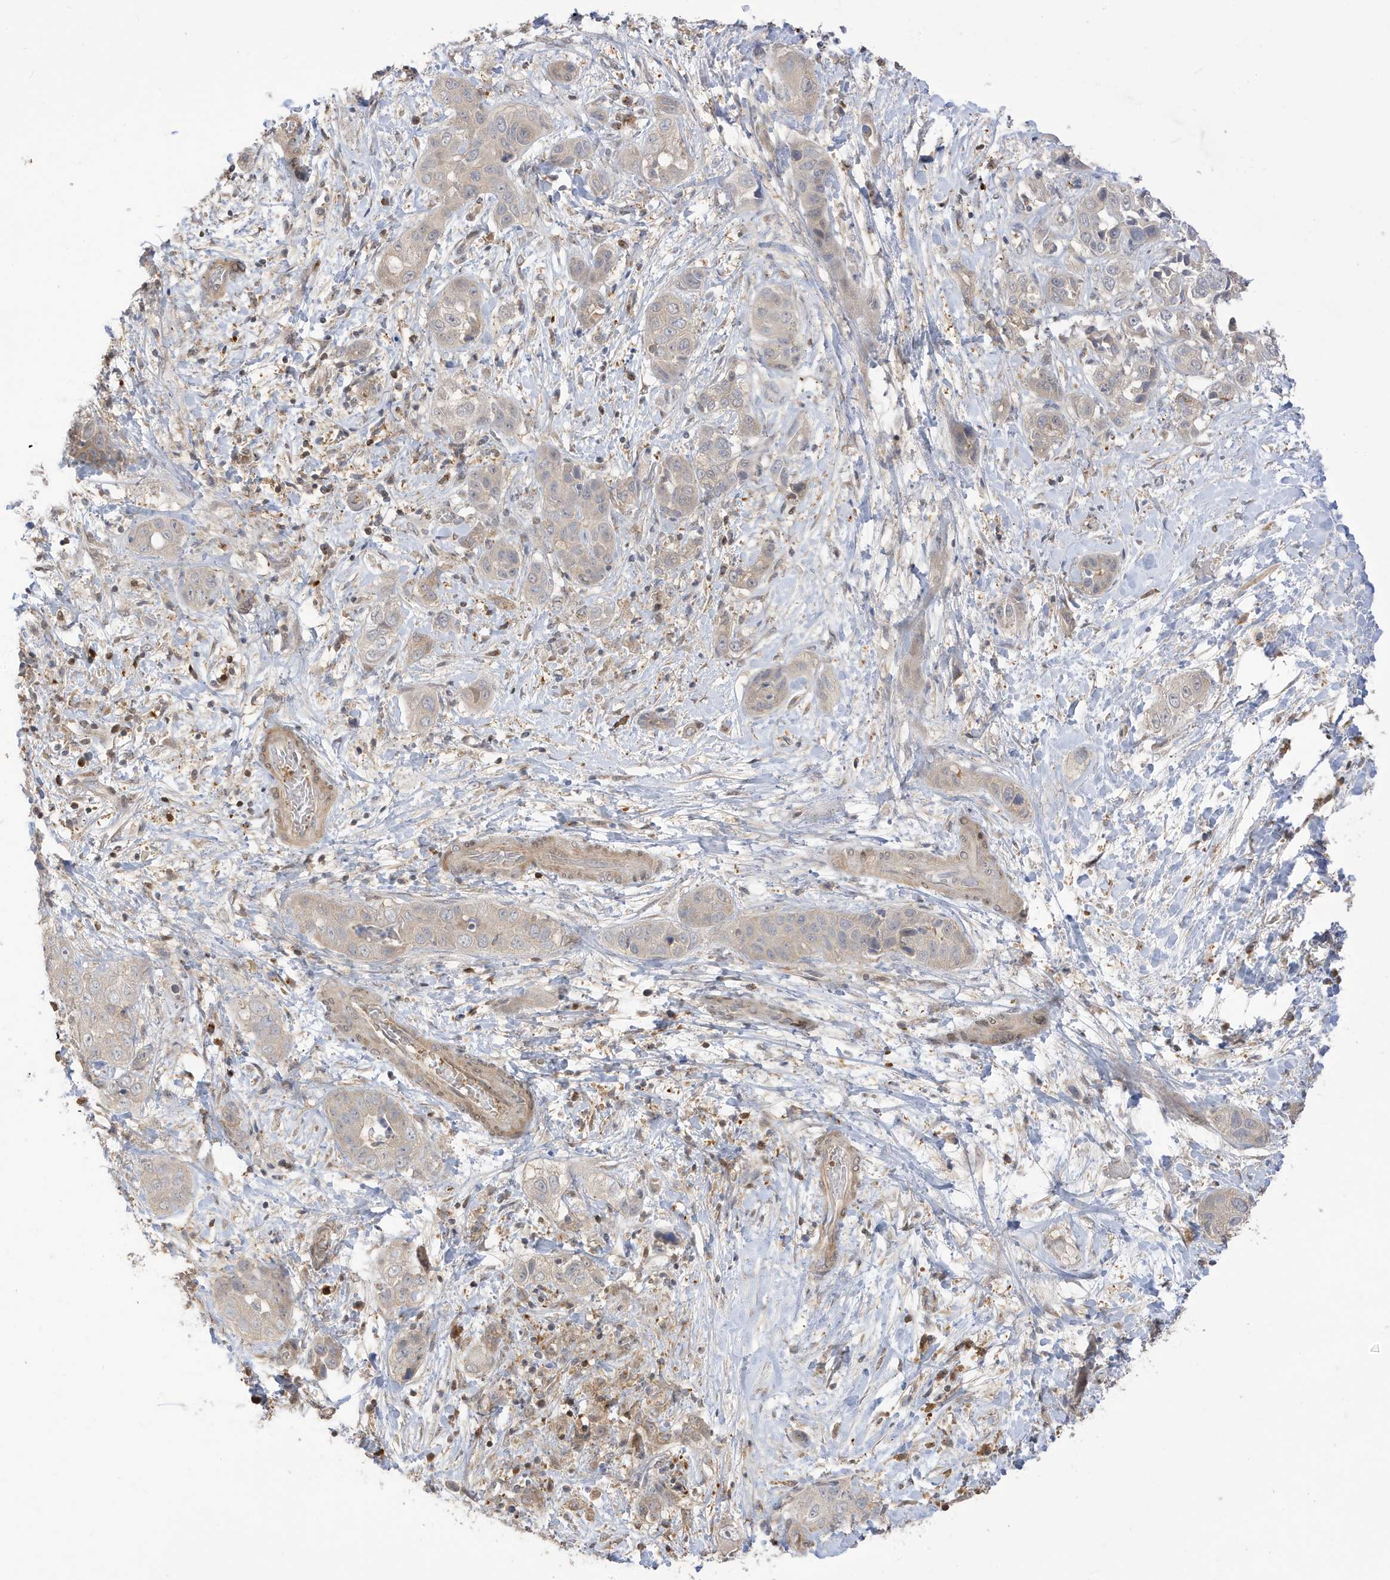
{"staining": {"intensity": "negative", "quantity": "none", "location": "none"}, "tissue": "liver cancer", "cell_type": "Tumor cells", "image_type": "cancer", "snomed": [{"axis": "morphology", "description": "Cholangiocarcinoma"}, {"axis": "topography", "description": "Liver"}], "caption": "Tumor cells show no significant positivity in liver cholangiocarcinoma.", "gene": "TAB3", "patient": {"sex": "female", "age": 52}}